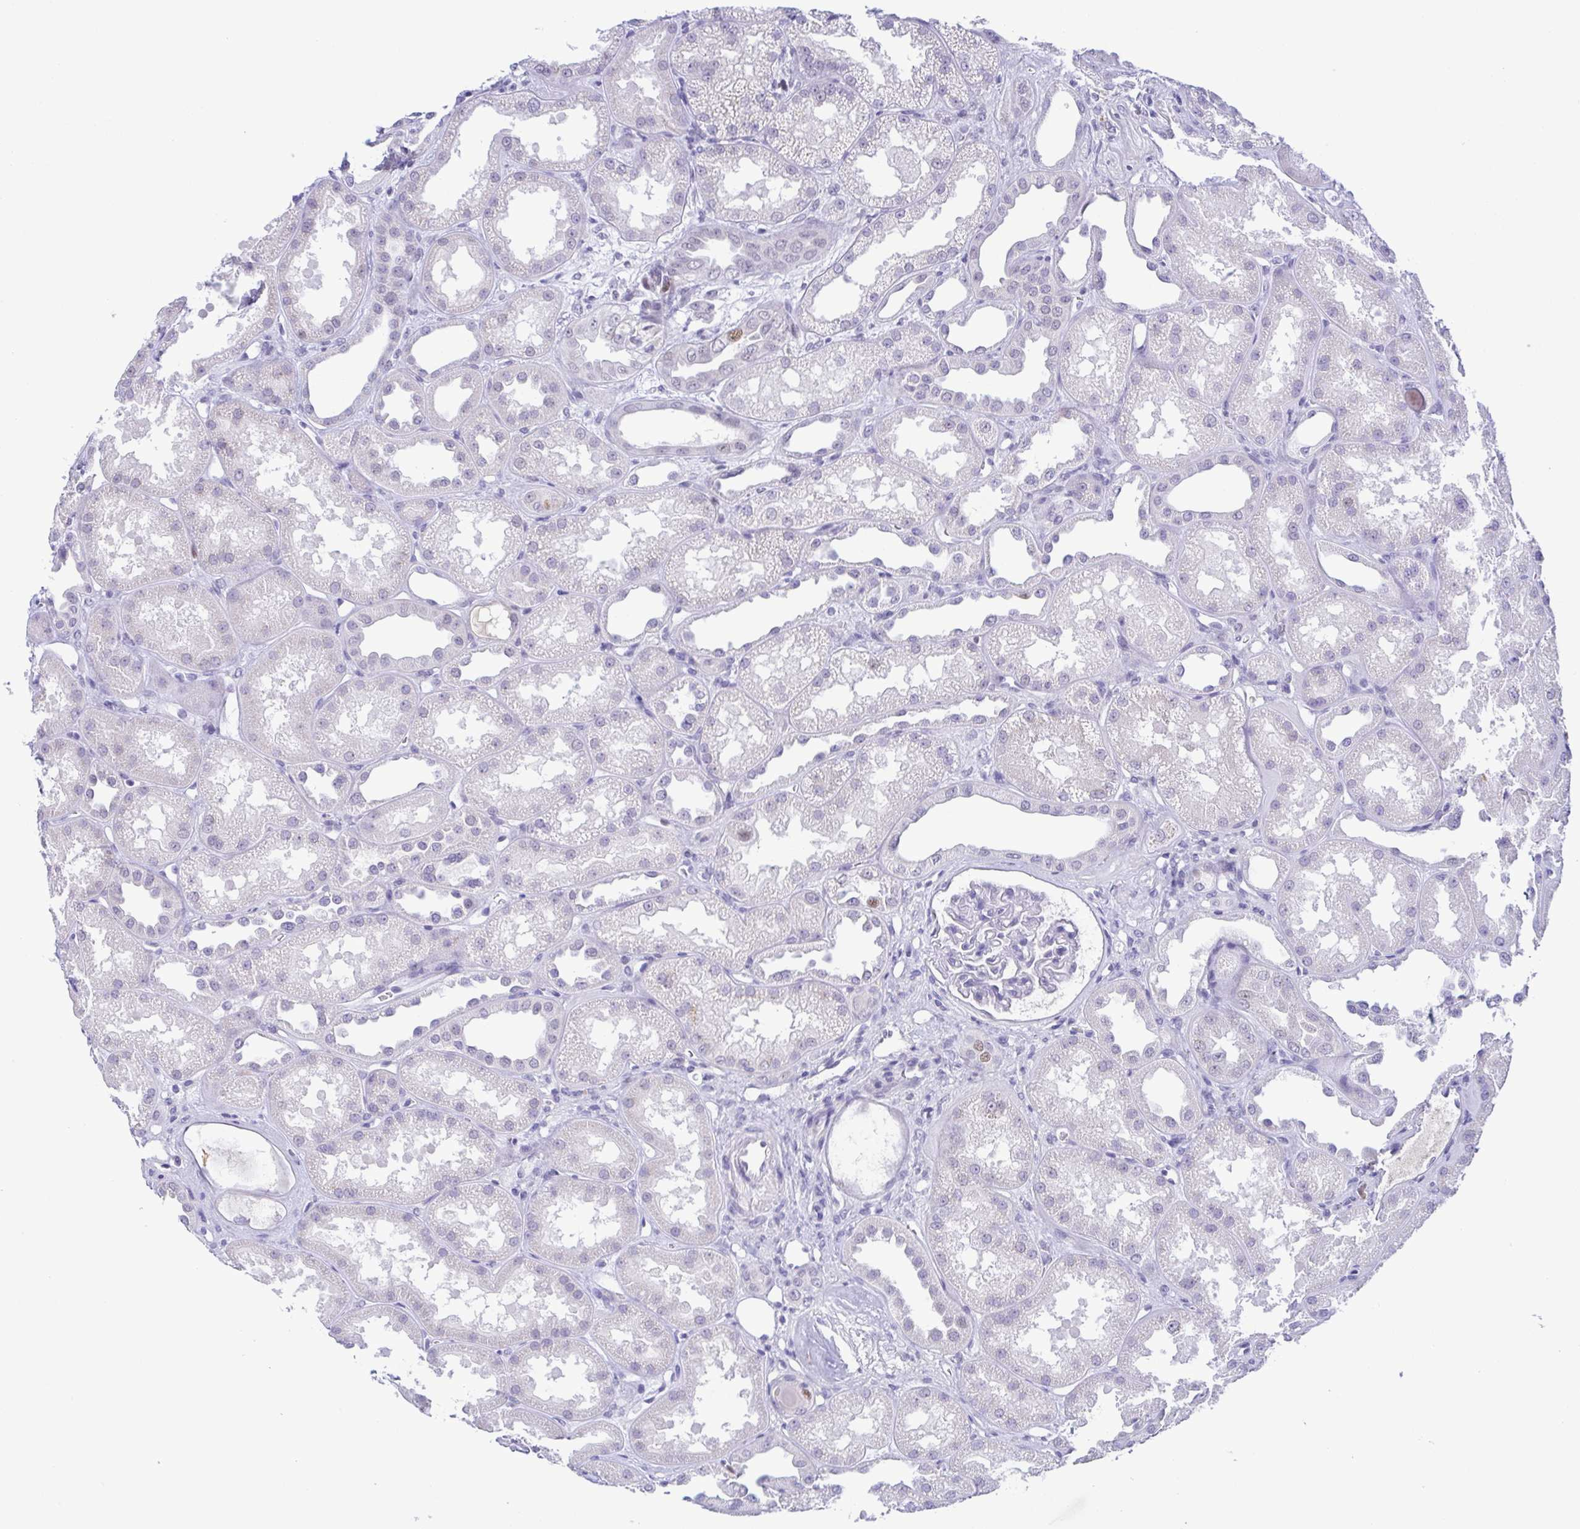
{"staining": {"intensity": "negative", "quantity": "none", "location": "none"}, "tissue": "kidney", "cell_type": "Cells in glomeruli", "image_type": "normal", "snomed": [{"axis": "morphology", "description": "Normal tissue, NOS"}, {"axis": "topography", "description": "Kidney"}], "caption": "Immunohistochemical staining of unremarkable kidney reveals no significant staining in cells in glomeruli.", "gene": "TIPIN", "patient": {"sex": "male", "age": 61}}